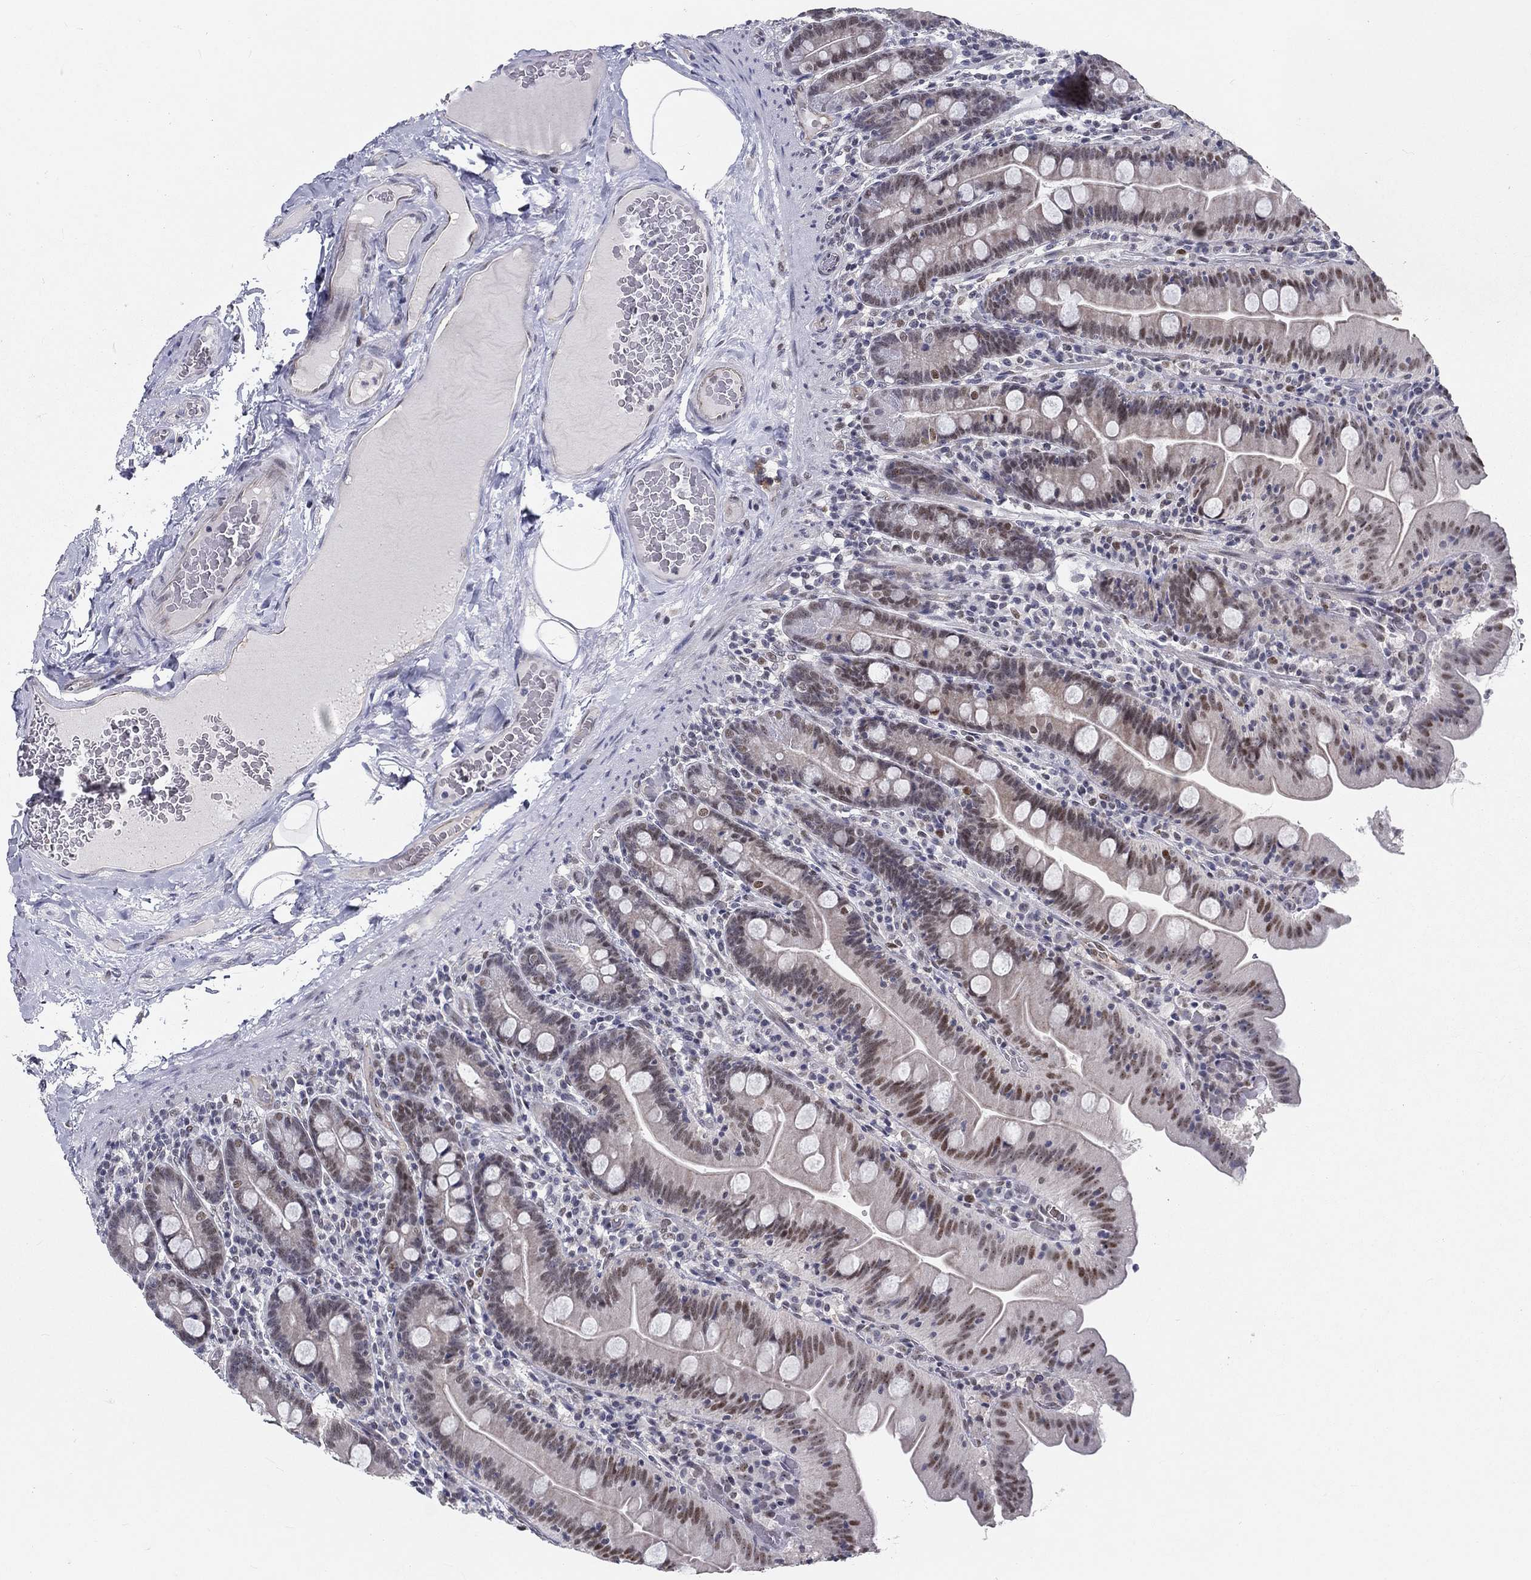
{"staining": {"intensity": "moderate", "quantity": "<25%", "location": "nuclear"}, "tissue": "small intestine", "cell_type": "Glandular cells", "image_type": "normal", "snomed": [{"axis": "morphology", "description": "Normal tissue, NOS"}, {"axis": "topography", "description": "Small intestine"}], "caption": "The image shows staining of unremarkable small intestine, revealing moderate nuclear protein expression (brown color) within glandular cells. (Brightfield microscopy of DAB IHC at high magnification).", "gene": "ZBED1", "patient": {"sex": "male", "age": 37}}